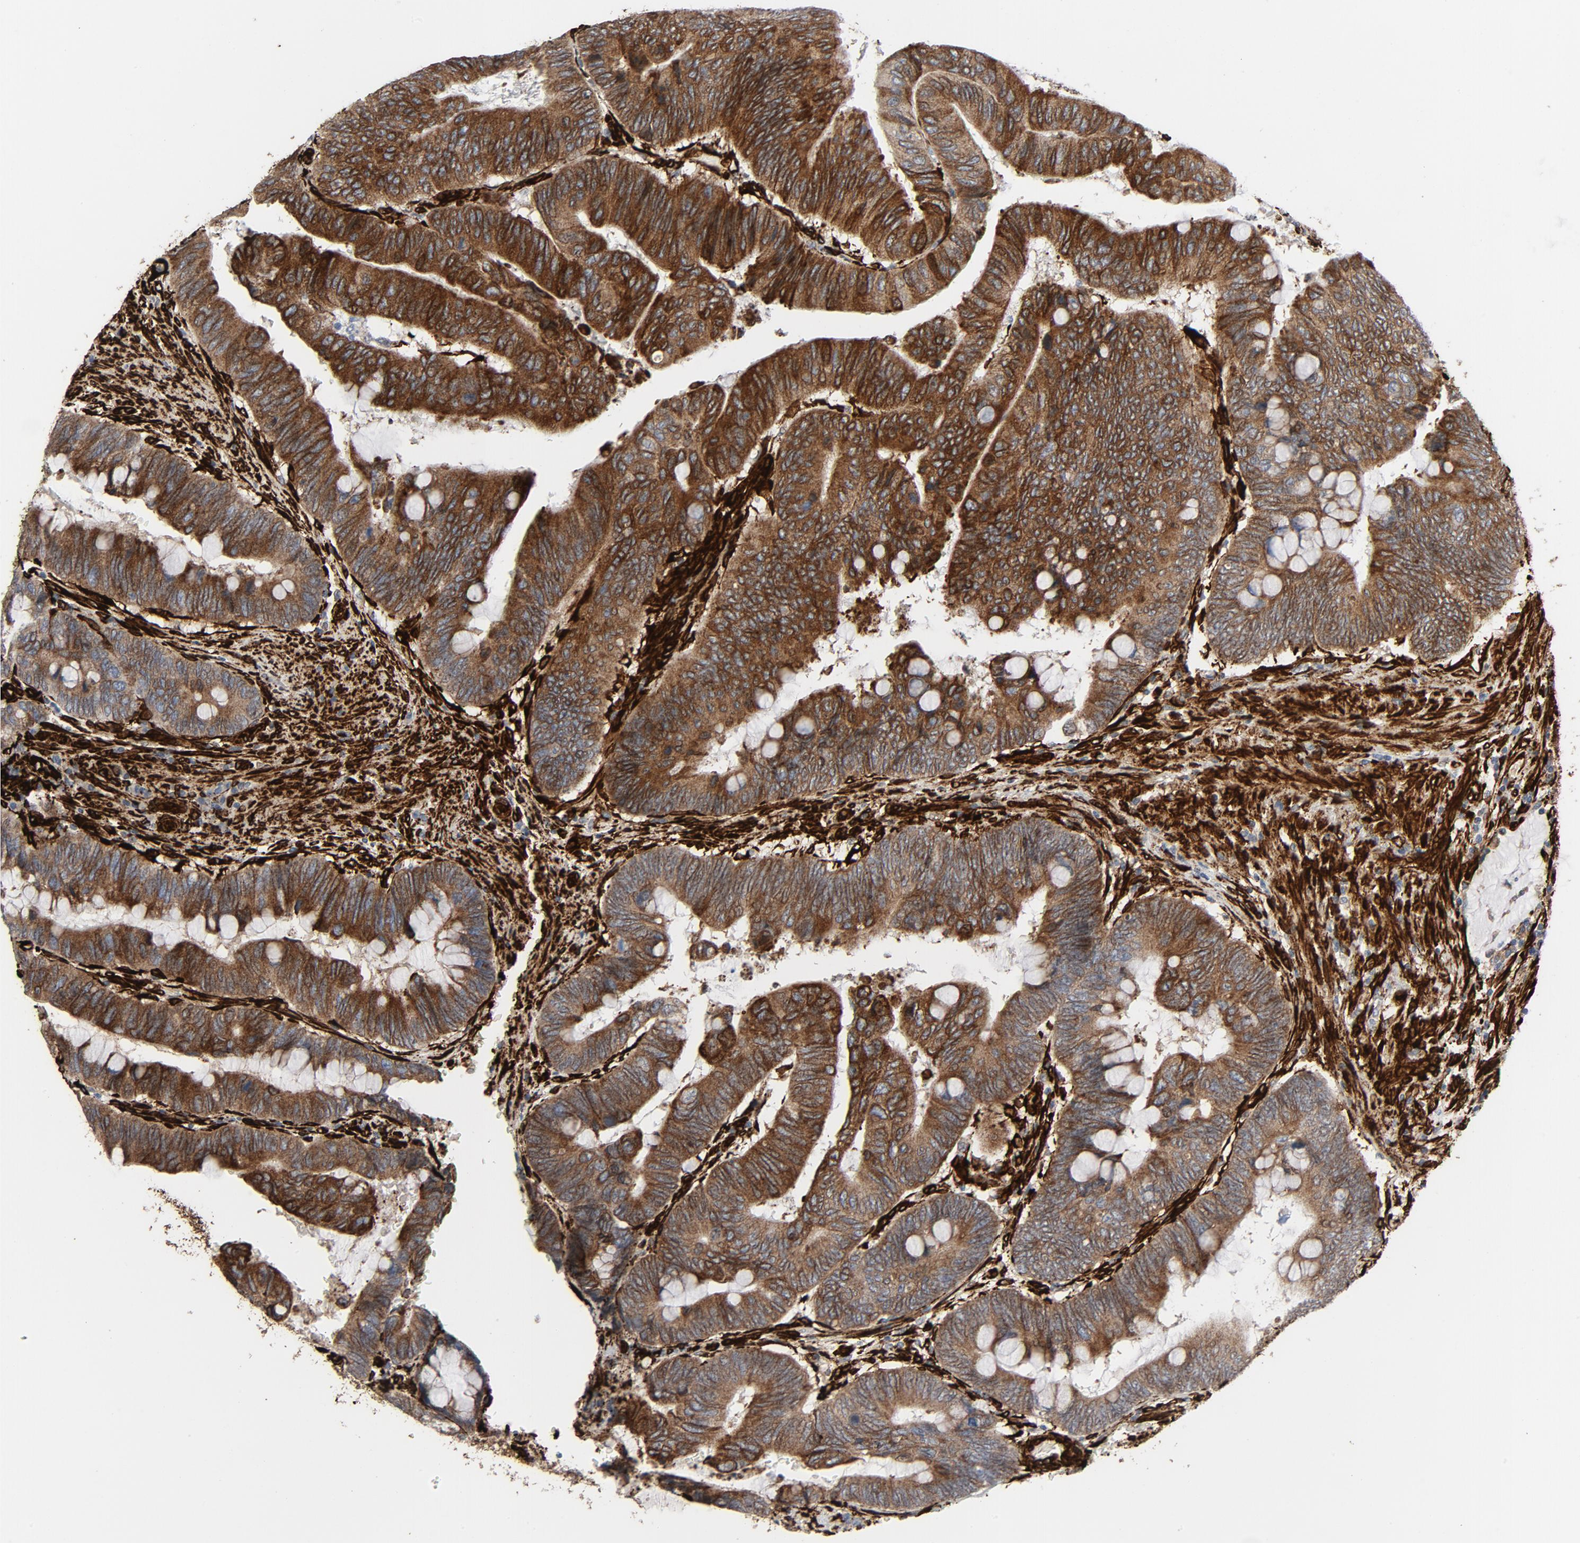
{"staining": {"intensity": "strong", "quantity": ">75%", "location": "cytoplasmic/membranous"}, "tissue": "colorectal cancer", "cell_type": "Tumor cells", "image_type": "cancer", "snomed": [{"axis": "morphology", "description": "Normal tissue, NOS"}, {"axis": "morphology", "description": "Adenocarcinoma, NOS"}, {"axis": "topography", "description": "Rectum"}], "caption": "Strong cytoplasmic/membranous staining is seen in about >75% of tumor cells in colorectal cancer.", "gene": "SERPINH1", "patient": {"sex": "male", "age": 92}}